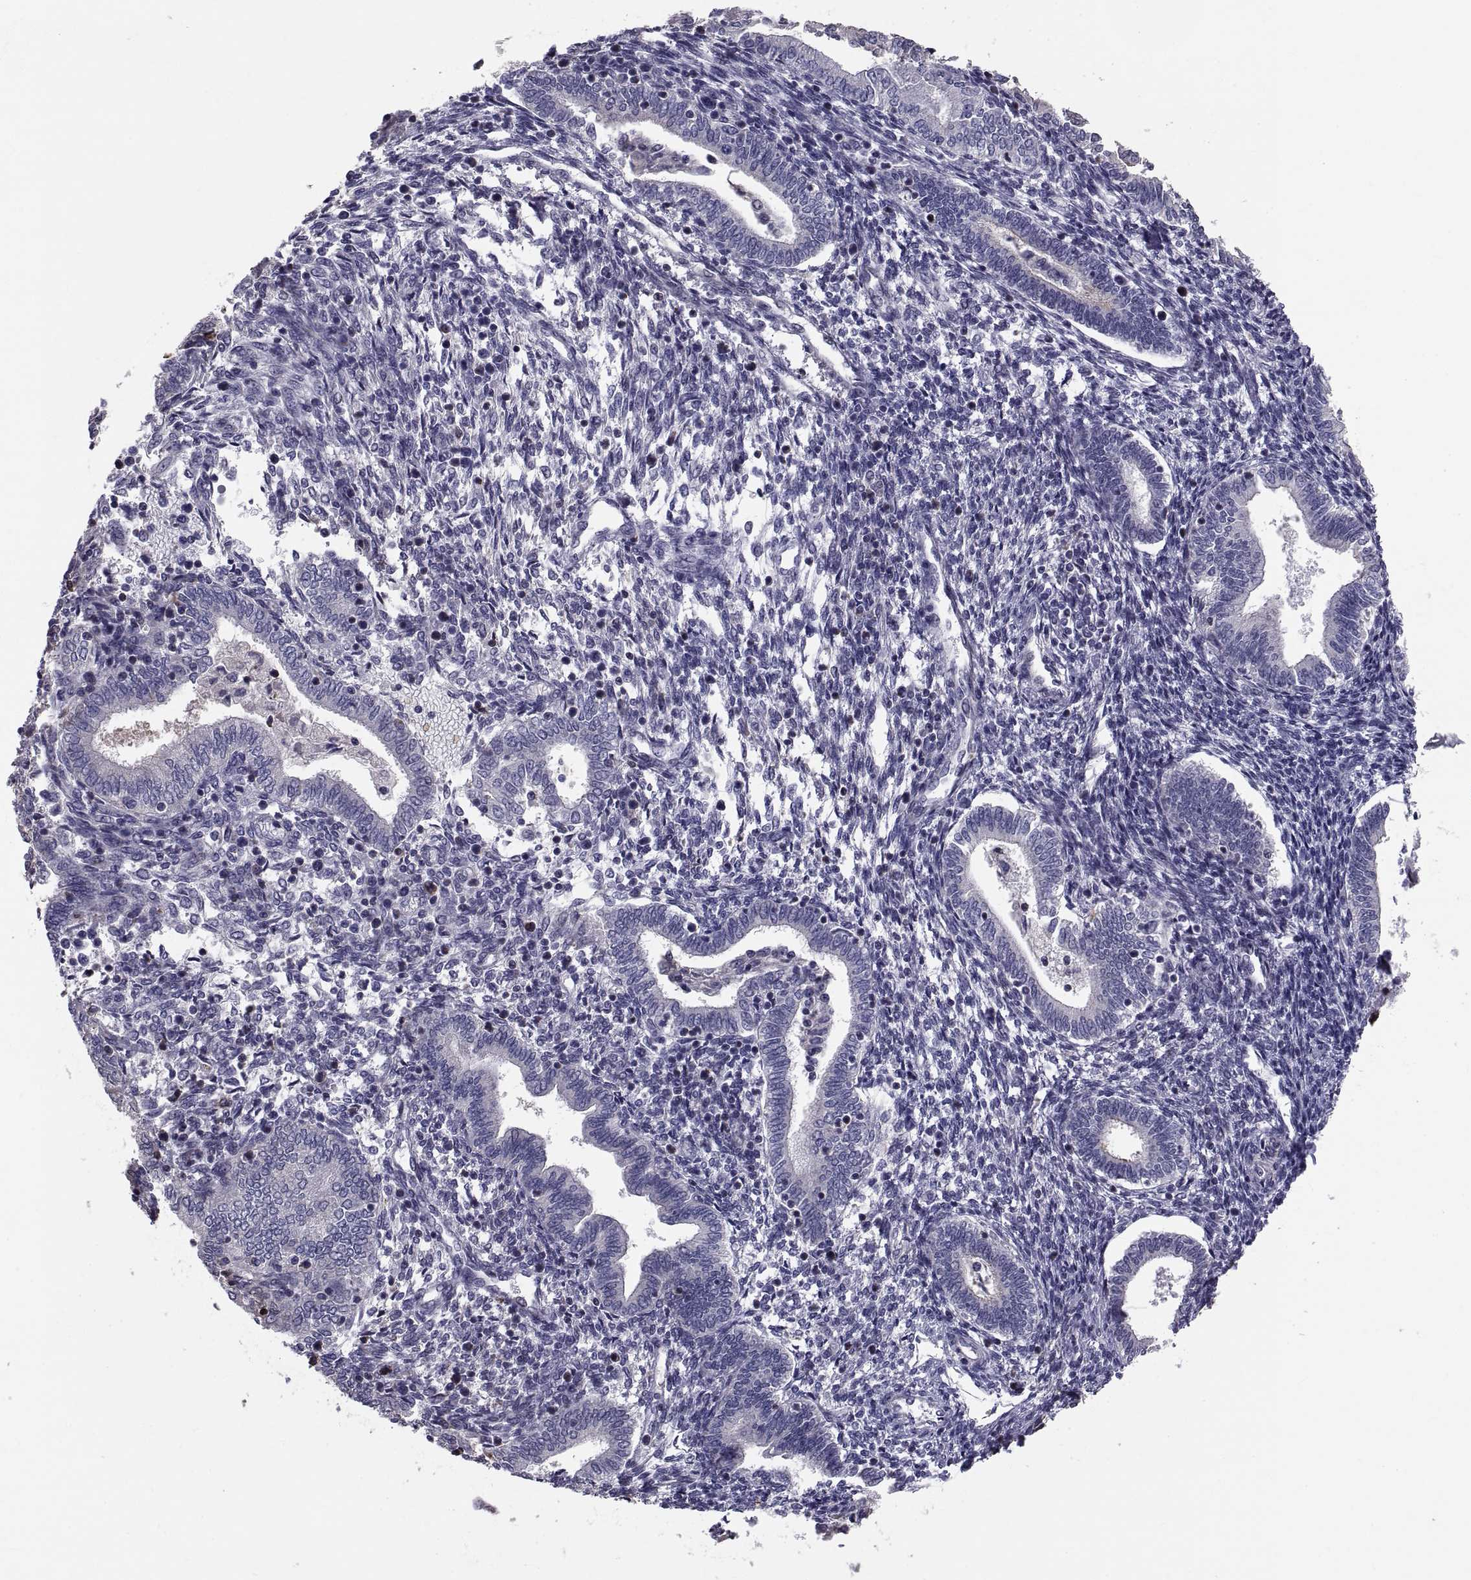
{"staining": {"intensity": "negative", "quantity": "none", "location": "none"}, "tissue": "endometrium", "cell_type": "Cells in endometrial stroma", "image_type": "normal", "snomed": [{"axis": "morphology", "description": "Normal tissue, NOS"}, {"axis": "topography", "description": "Endometrium"}], "caption": "DAB immunohistochemical staining of normal human endometrium exhibits no significant staining in cells in endometrial stroma.", "gene": "ANO1", "patient": {"sex": "female", "age": 42}}